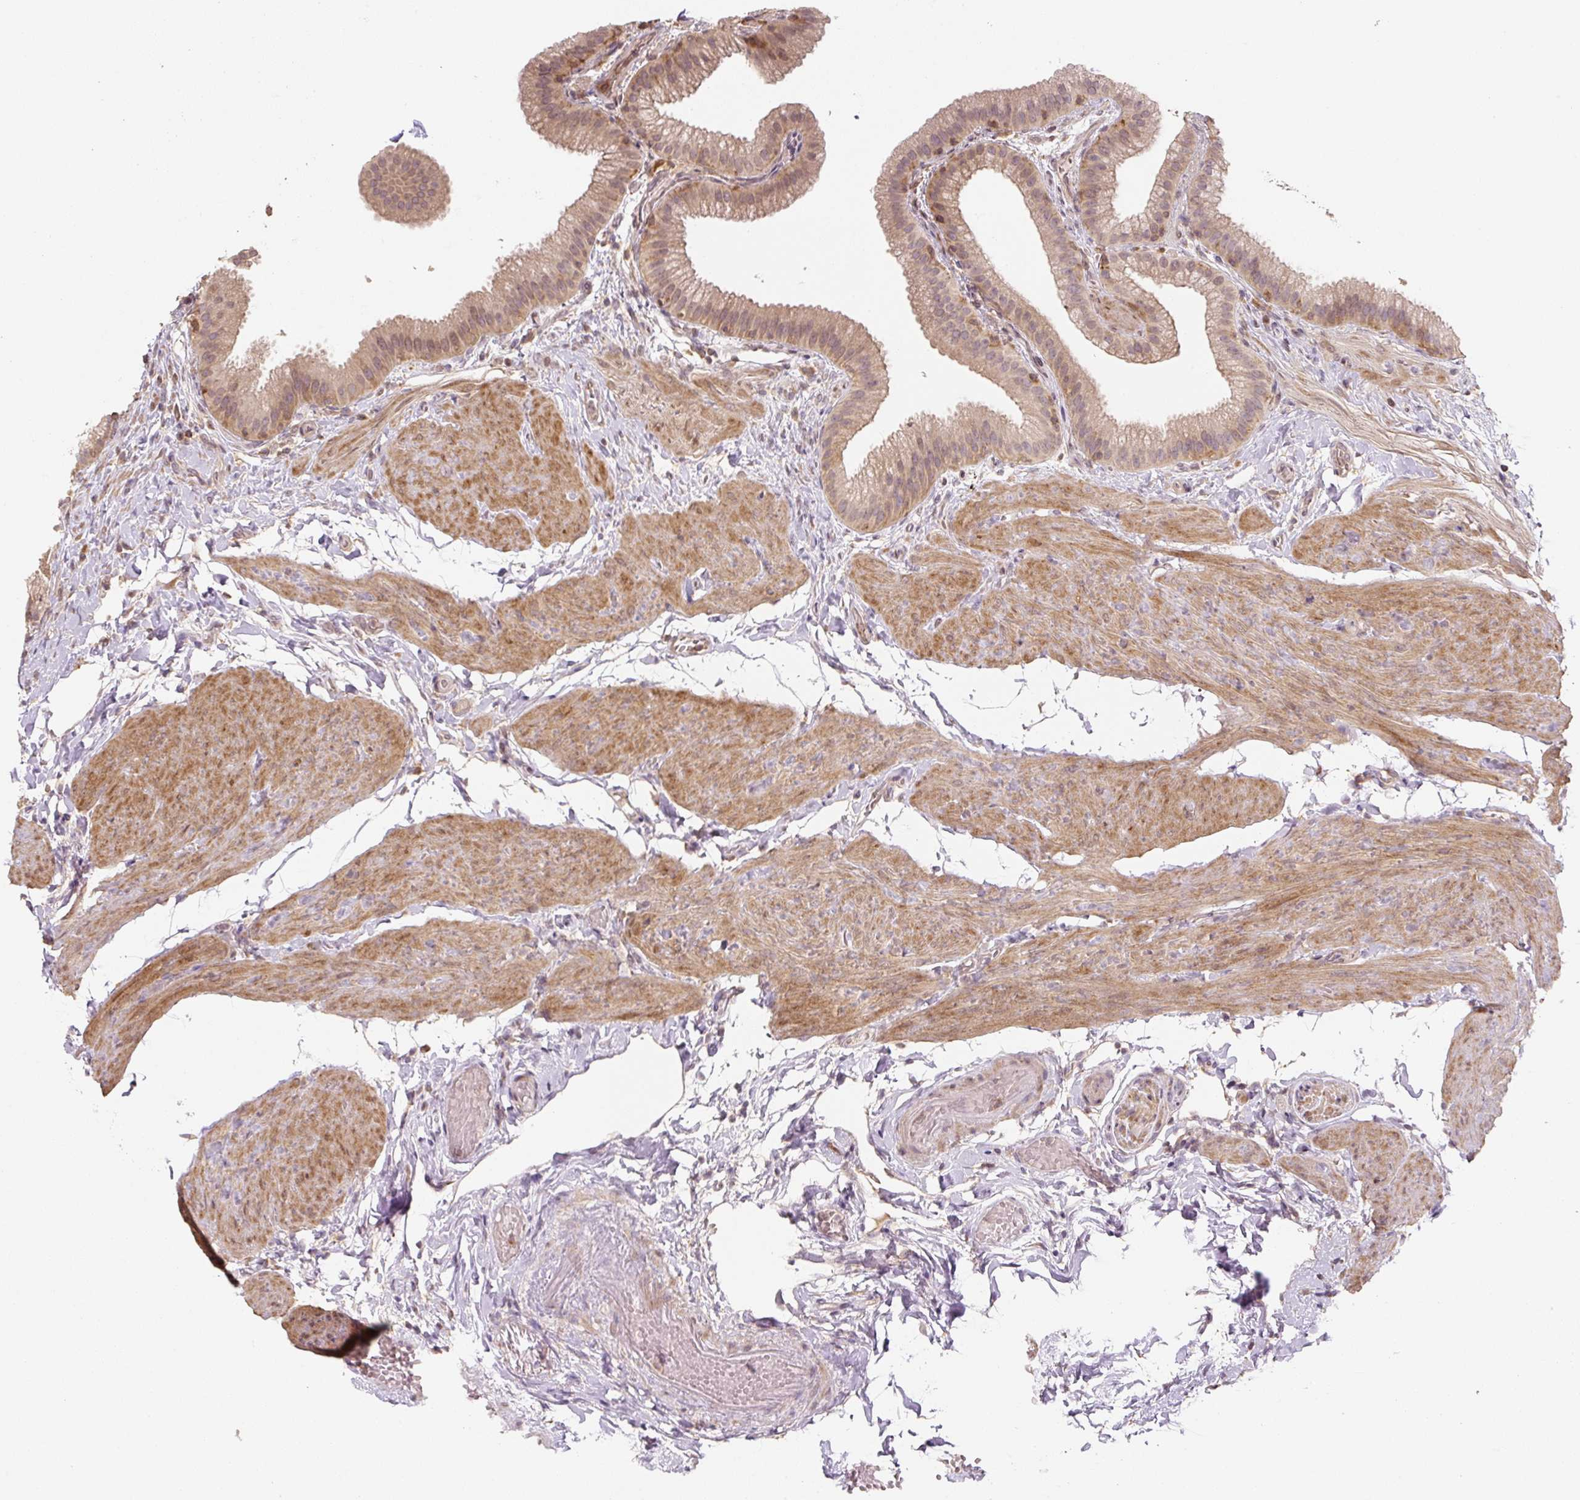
{"staining": {"intensity": "weak", "quantity": "25%-75%", "location": "cytoplasmic/membranous"}, "tissue": "gallbladder", "cell_type": "Glandular cells", "image_type": "normal", "snomed": [{"axis": "morphology", "description": "Normal tissue, NOS"}, {"axis": "topography", "description": "Gallbladder"}], "caption": "Human gallbladder stained with a protein marker shows weak staining in glandular cells.", "gene": "C2orf73", "patient": {"sex": "female", "age": 63}}